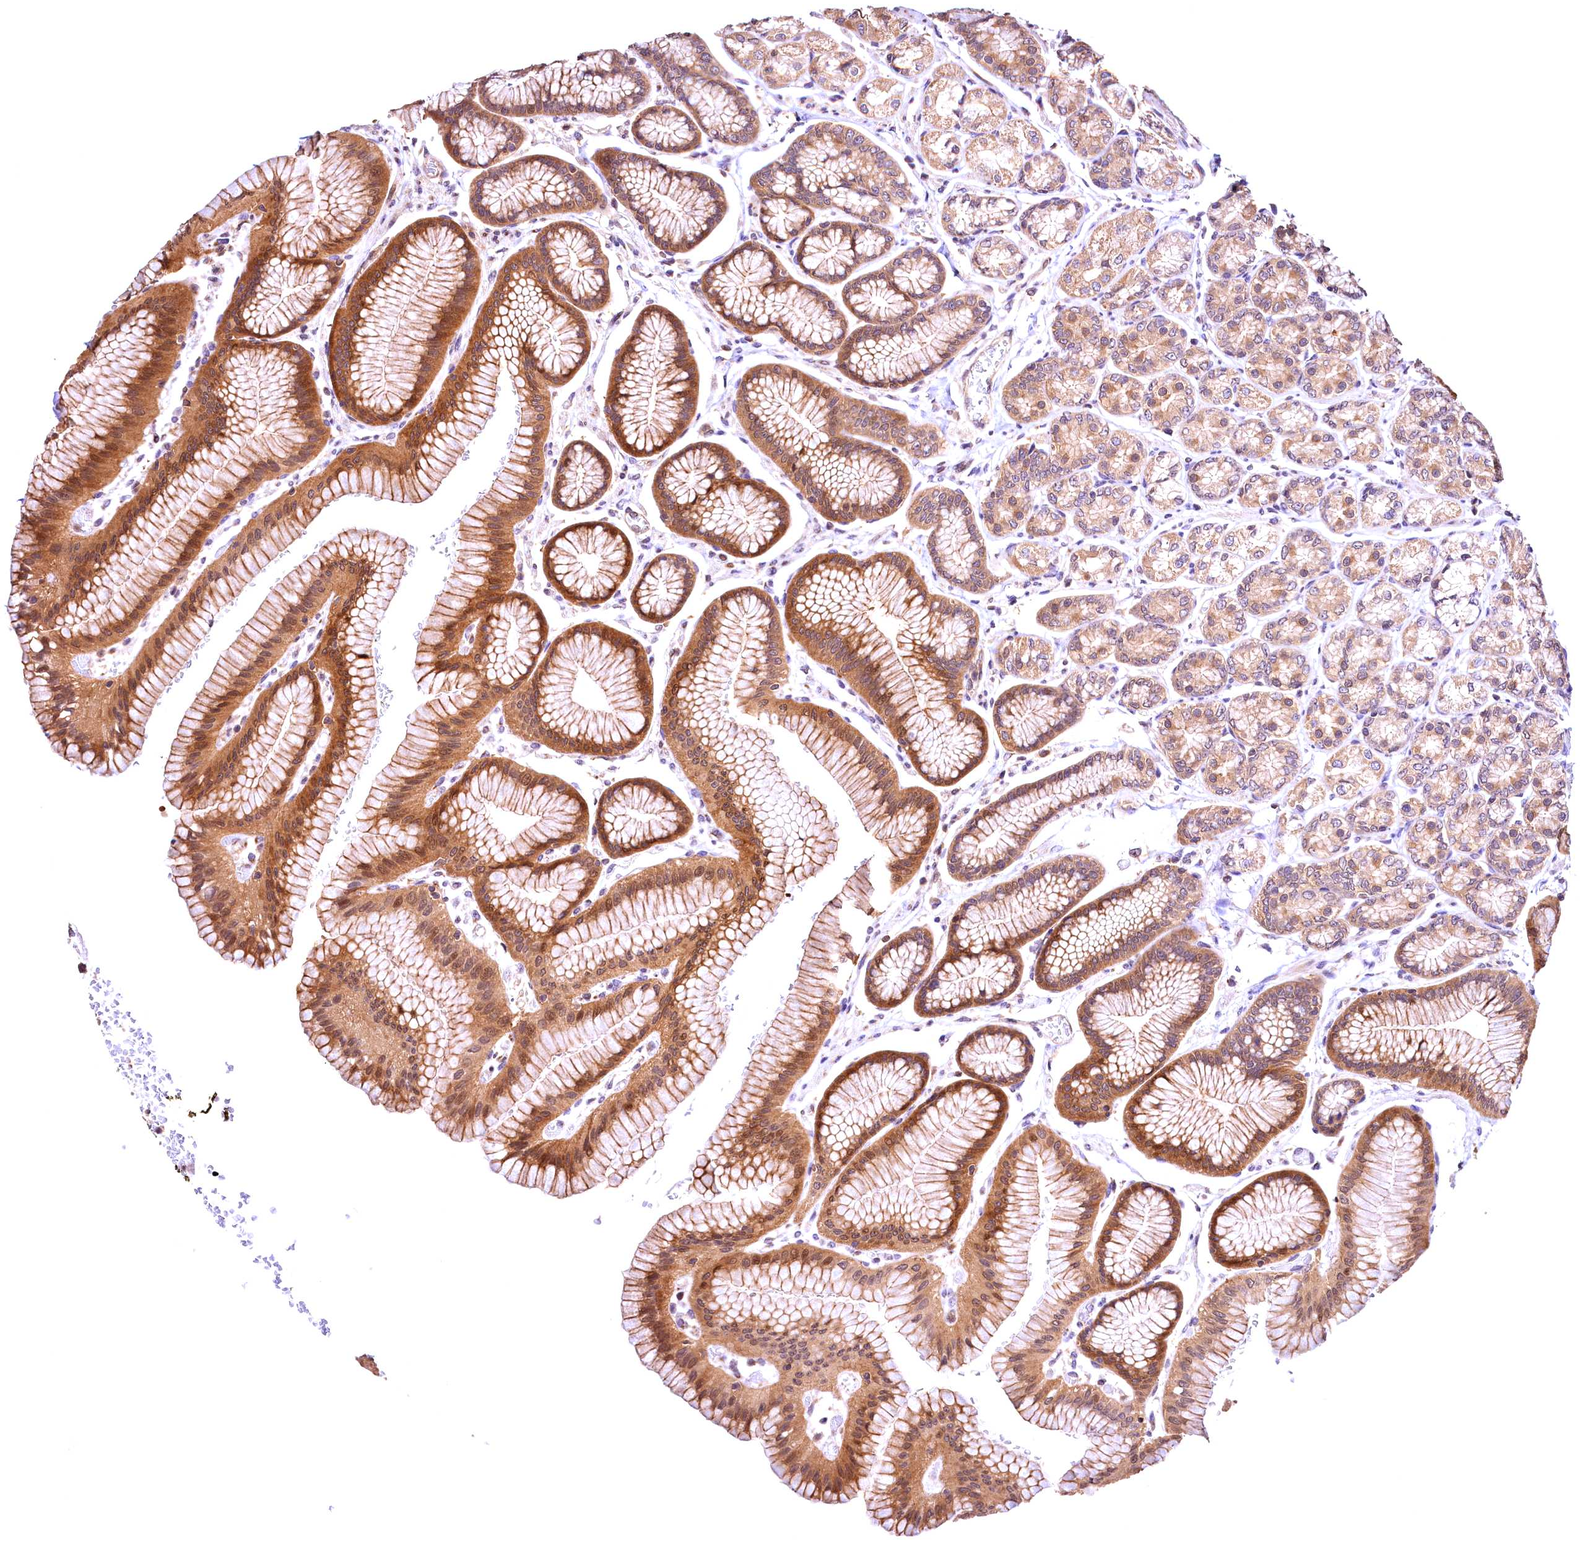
{"staining": {"intensity": "moderate", "quantity": "25%-75%", "location": "cytoplasmic/membranous,nuclear"}, "tissue": "stomach", "cell_type": "Glandular cells", "image_type": "normal", "snomed": [{"axis": "morphology", "description": "Normal tissue, NOS"}, {"axis": "morphology", "description": "Adenocarcinoma, NOS"}, {"axis": "morphology", "description": "Adenocarcinoma, High grade"}, {"axis": "topography", "description": "Stomach, upper"}, {"axis": "topography", "description": "Stomach"}], "caption": "A brown stain labels moderate cytoplasmic/membranous,nuclear expression of a protein in glandular cells of unremarkable human stomach.", "gene": "CHORDC1", "patient": {"sex": "female", "age": 65}}